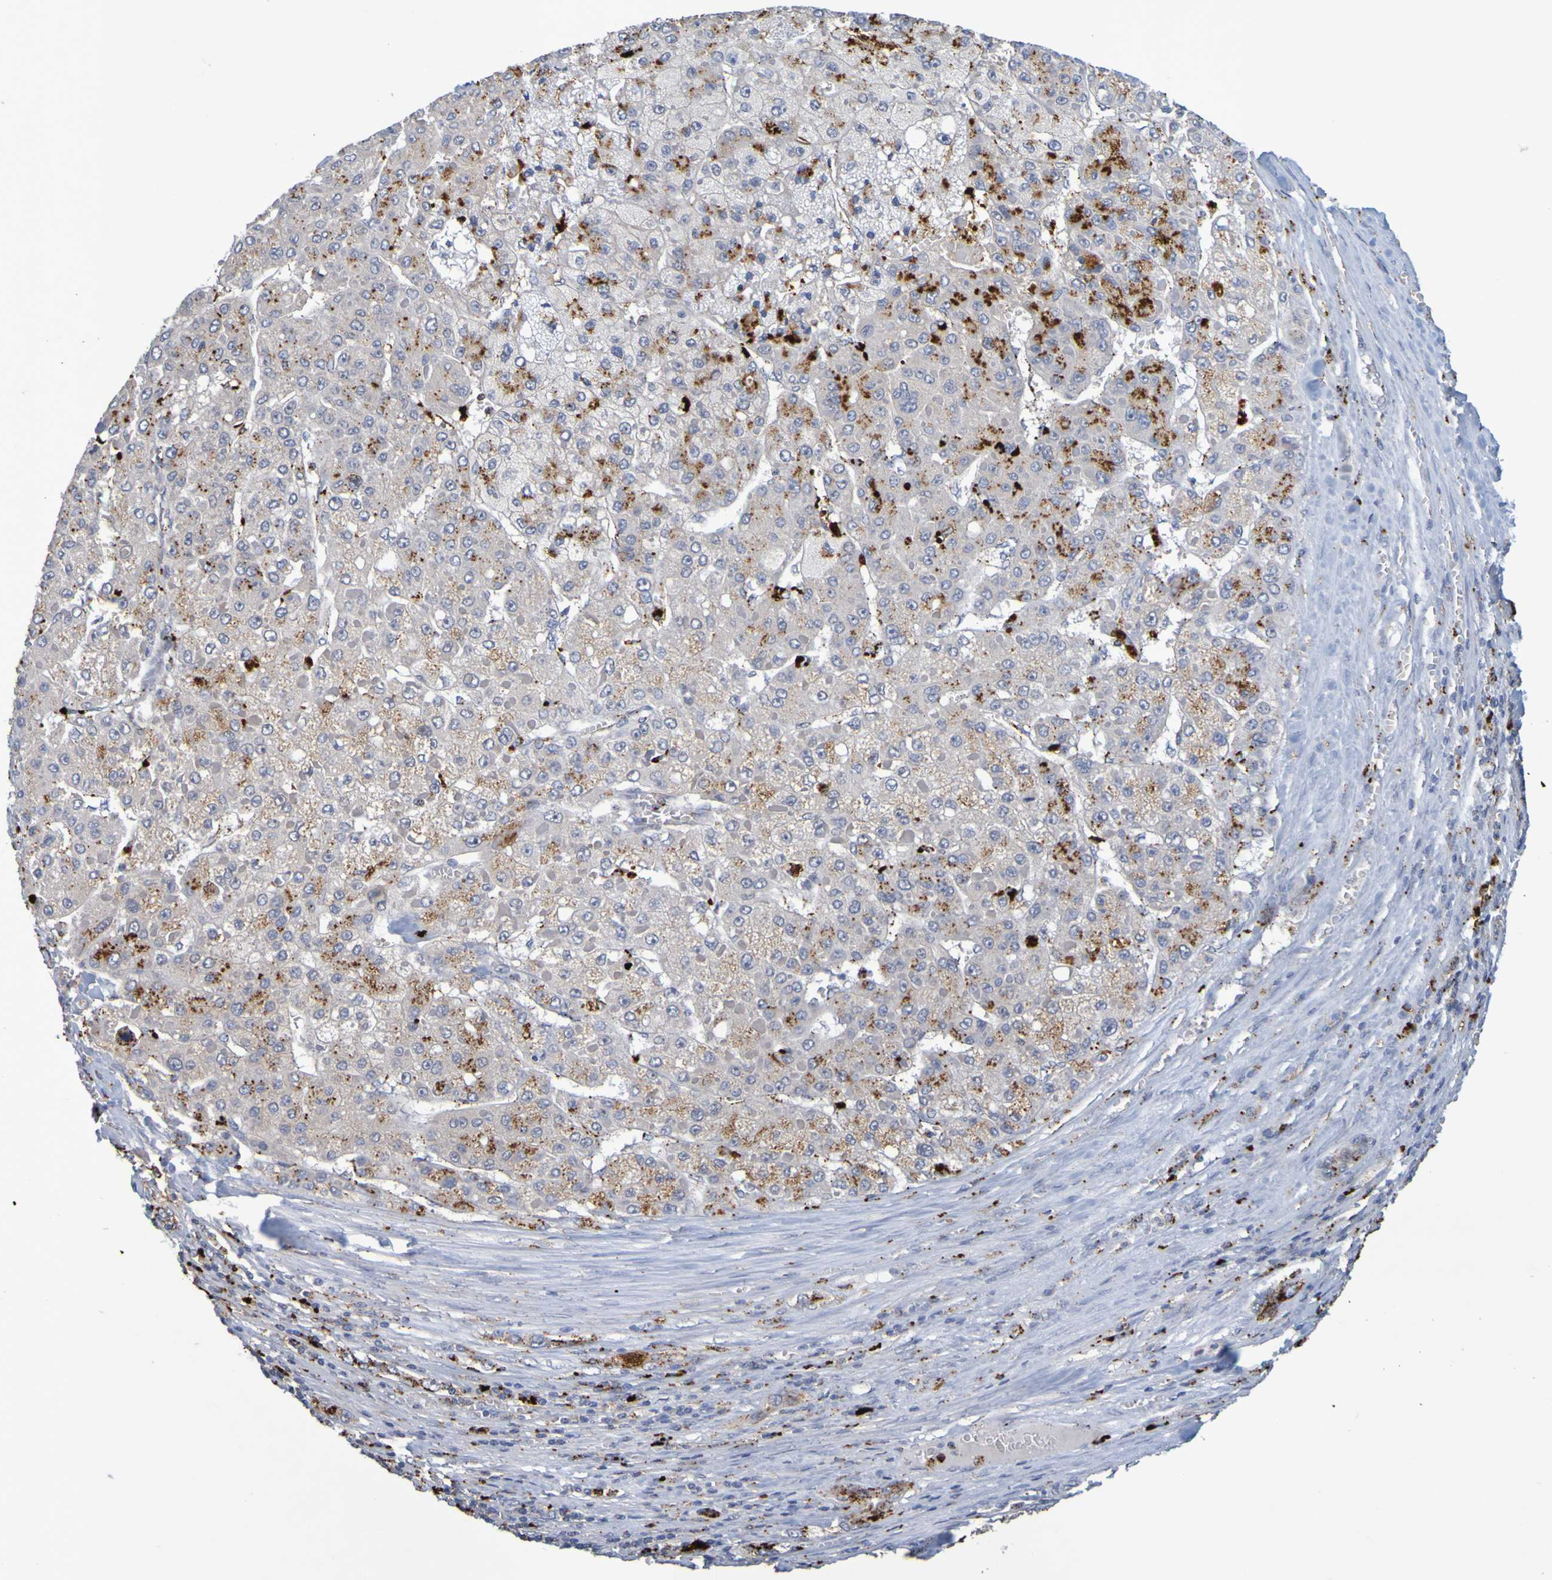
{"staining": {"intensity": "moderate", "quantity": "<25%", "location": "cytoplasmic/membranous"}, "tissue": "liver cancer", "cell_type": "Tumor cells", "image_type": "cancer", "snomed": [{"axis": "morphology", "description": "Carcinoma, Hepatocellular, NOS"}, {"axis": "topography", "description": "Liver"}], "caption": "The histopathology image shows a brown stain indicating the presence of a protein in the cytoplasmic/membranous of tumor cells in liver cancer (hepatocellular carcinoma).", "gene": "TPH1", "patient": {"sex": "female", "age": 73}}